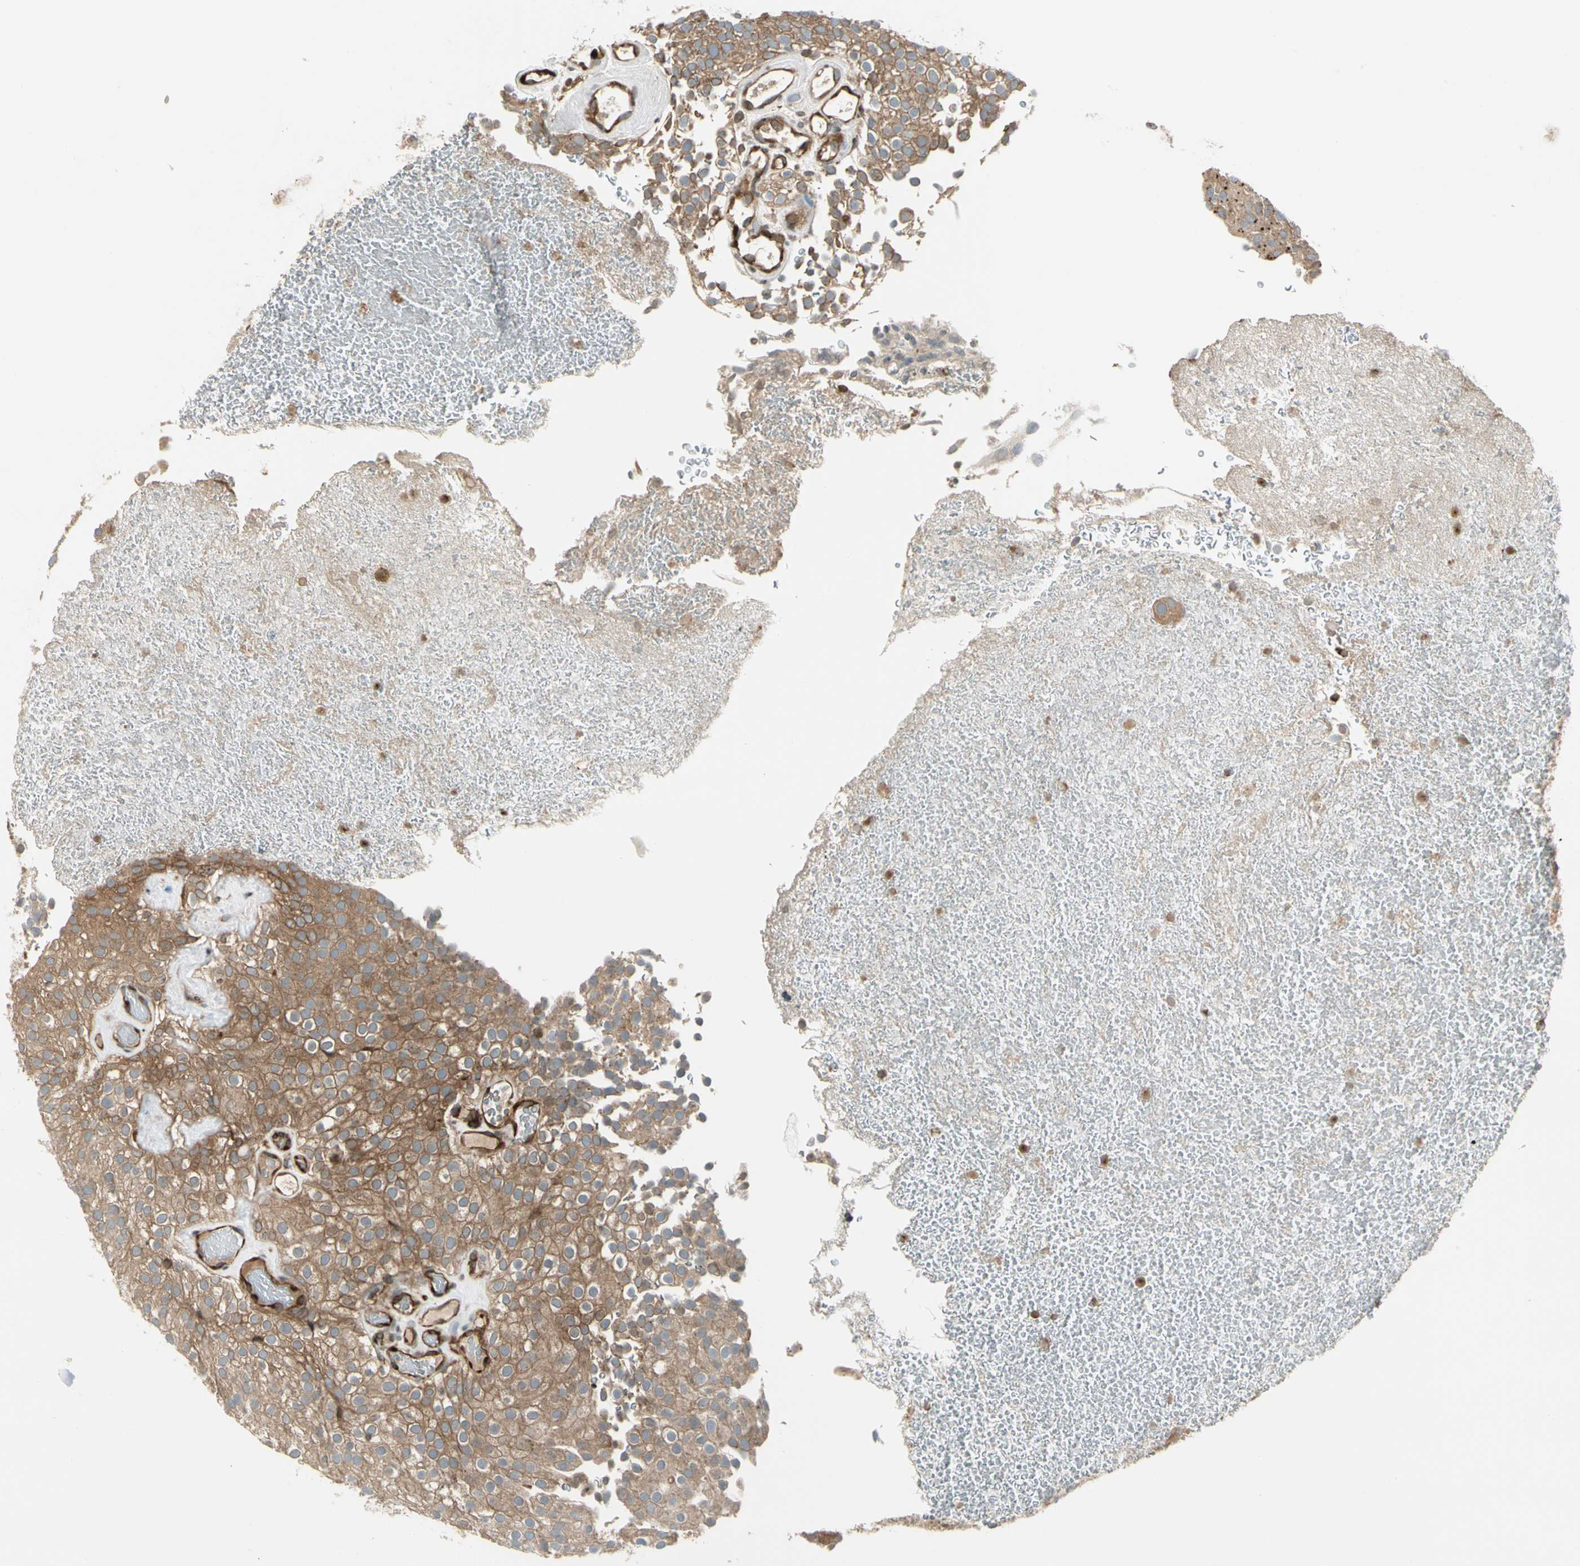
{"staining": {"intensity": "moderate", "quantity": ">75%", "location": "cytoplasmic/membranous"}, "tissue": "urothelial cancer", "cell_type": "Tumor cells", "image_type": "cancer", "snomed": [{"axis": "morphology", "description": "Urothelial carcinoma, Low grade"}, {"axis": "topography", "description": "Urinary bladder"}], "caption": "Immunohistochemistry micrograph of human urothelial cancer stained for a protein (brown), which reveals medium levels of moderate cytoplasmic/membranous staining in about >75% of tumor cells.", "gene": "TRIO", "patient": {"sex": "male", "age": 78}}